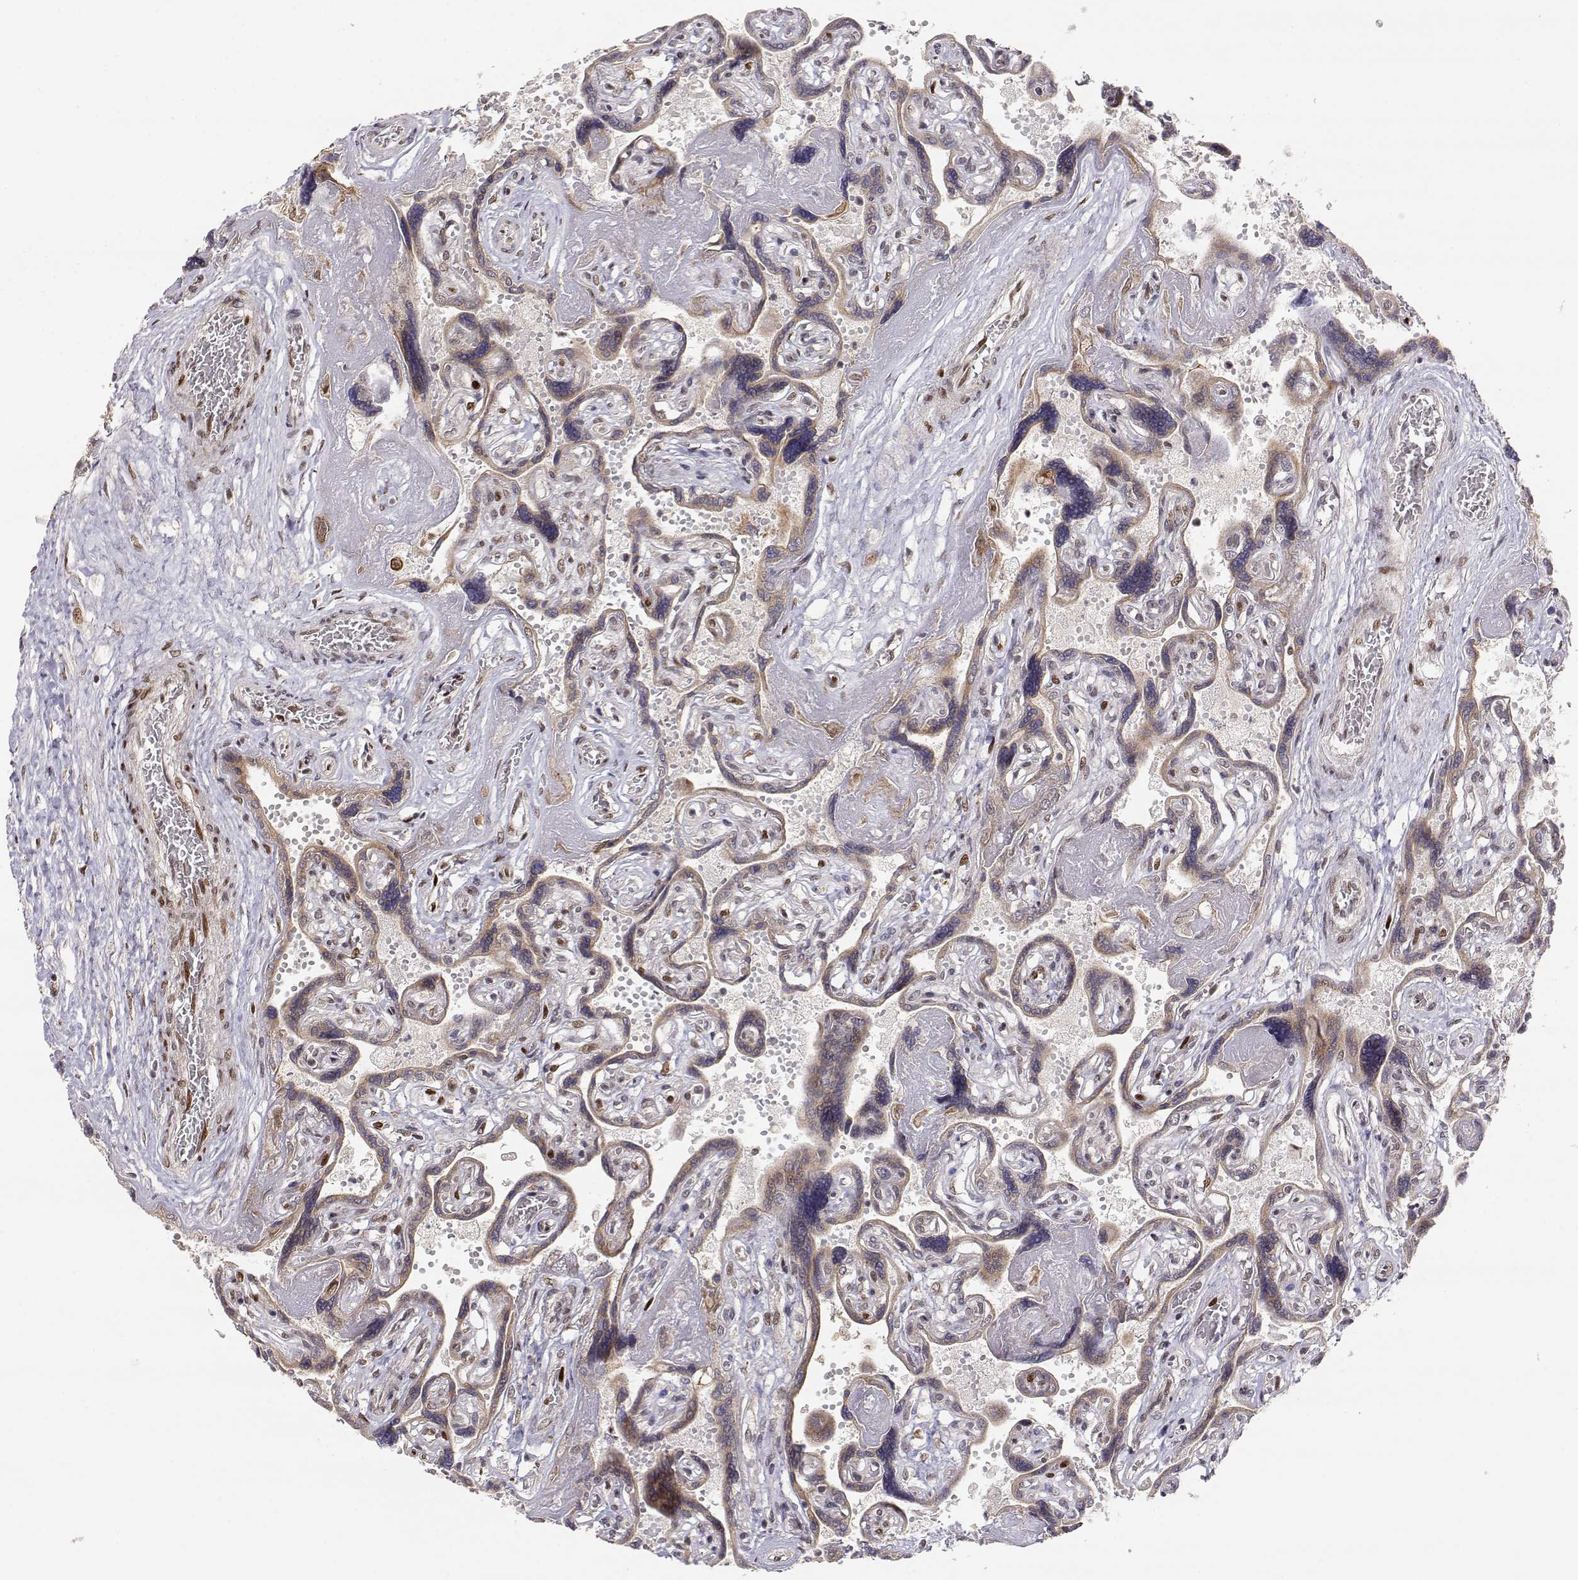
{"staining": {"intensity": "strong", "quantity": ">75%", "location": "nuclear"}, "tissue": "placenta", "cell_type": "Decidual cells", "image_type": "normal", "snomed": [{"axis": "morphology", "description": "Normal tissue, NOS"}, {"axis": "topography", "description": "Placenta"}], "caption": "A histopathology image showing strong nuclear expression in about >75% of decidual cells in benign placenta, as visualized by brown immunohistochemical staining.", "gene": "BRCA1", "patient": {"sex": "female", "age": 32}}